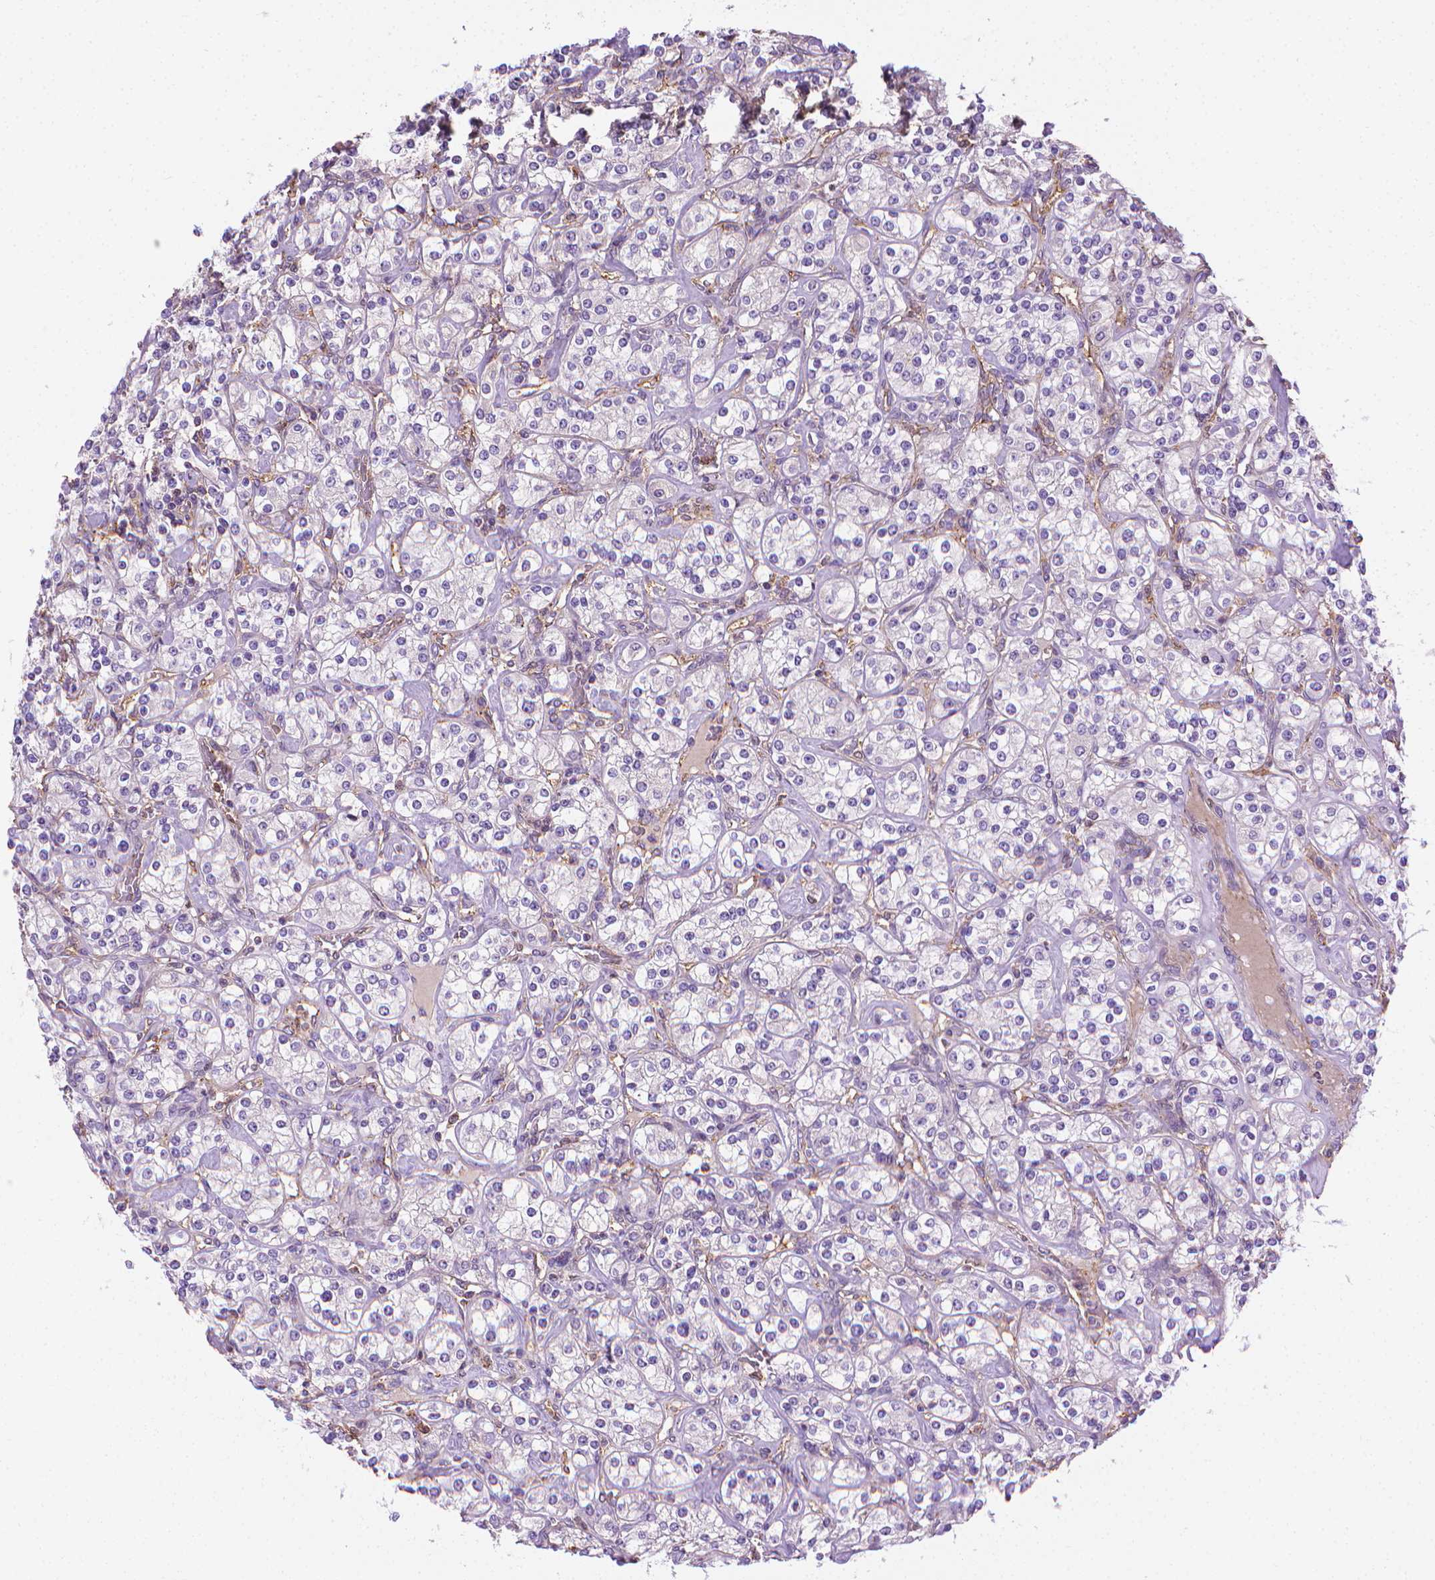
{"staining": {"intensity": "negative", "quantity": "none", "location": "none"}, "tissue": "renal cancer", "cell_type": "Tumor cells", "image_type": "cancer", "snomed": [{"axis": "morphology", "description": "Adenocarcinoma, NOS"}, {"axis": "topography", "description": "Kidney"}], "caption": "Image shows no significant protein expression in tumor cells of renal cancer.", "gene": "SLC51B", "patient": {"sex": "male", "age": 77}}